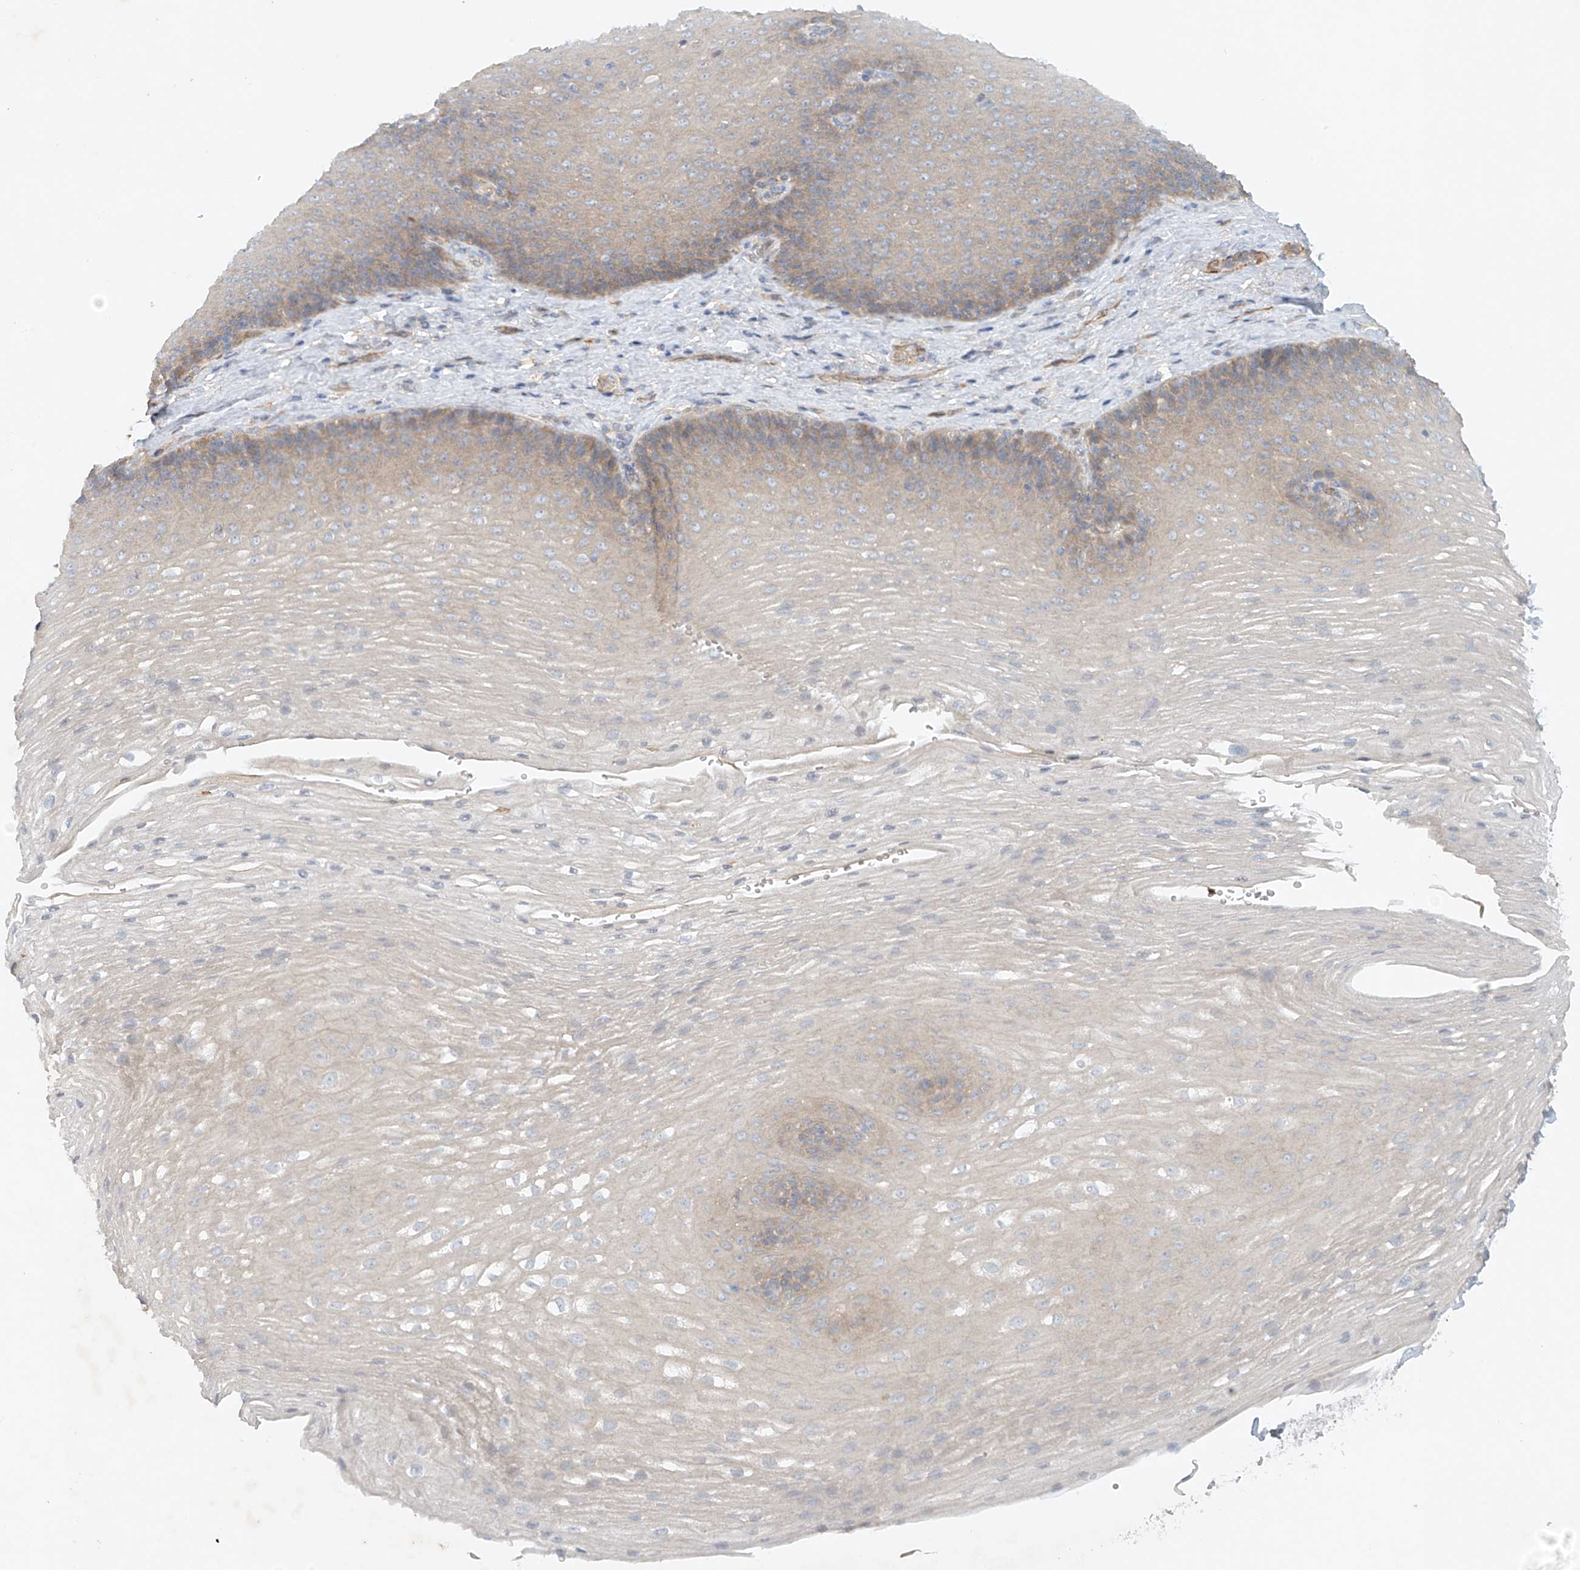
{"staining": {"intensity": "weak", "quantity": "25%-75%", "location": "cytoplasmic/membranous"}, "tissue": "esophagus", "cell_type": "Squamous epithelial cells", "image_type": "normal", "snomed": [{"axis": "morphology", "description": "Normal tissue, NOS"}, {"axis": "topography", "description": "Esophagus"}], "caption": "A brown stain shows weak cytoplasmic/membranous positivity of a protein in squamous epithelial cells of benign esophagus. Nuclei are stained in blue.", "gene": "ENSG00000266202", "patient": {"sex": "female", "age": 66}}